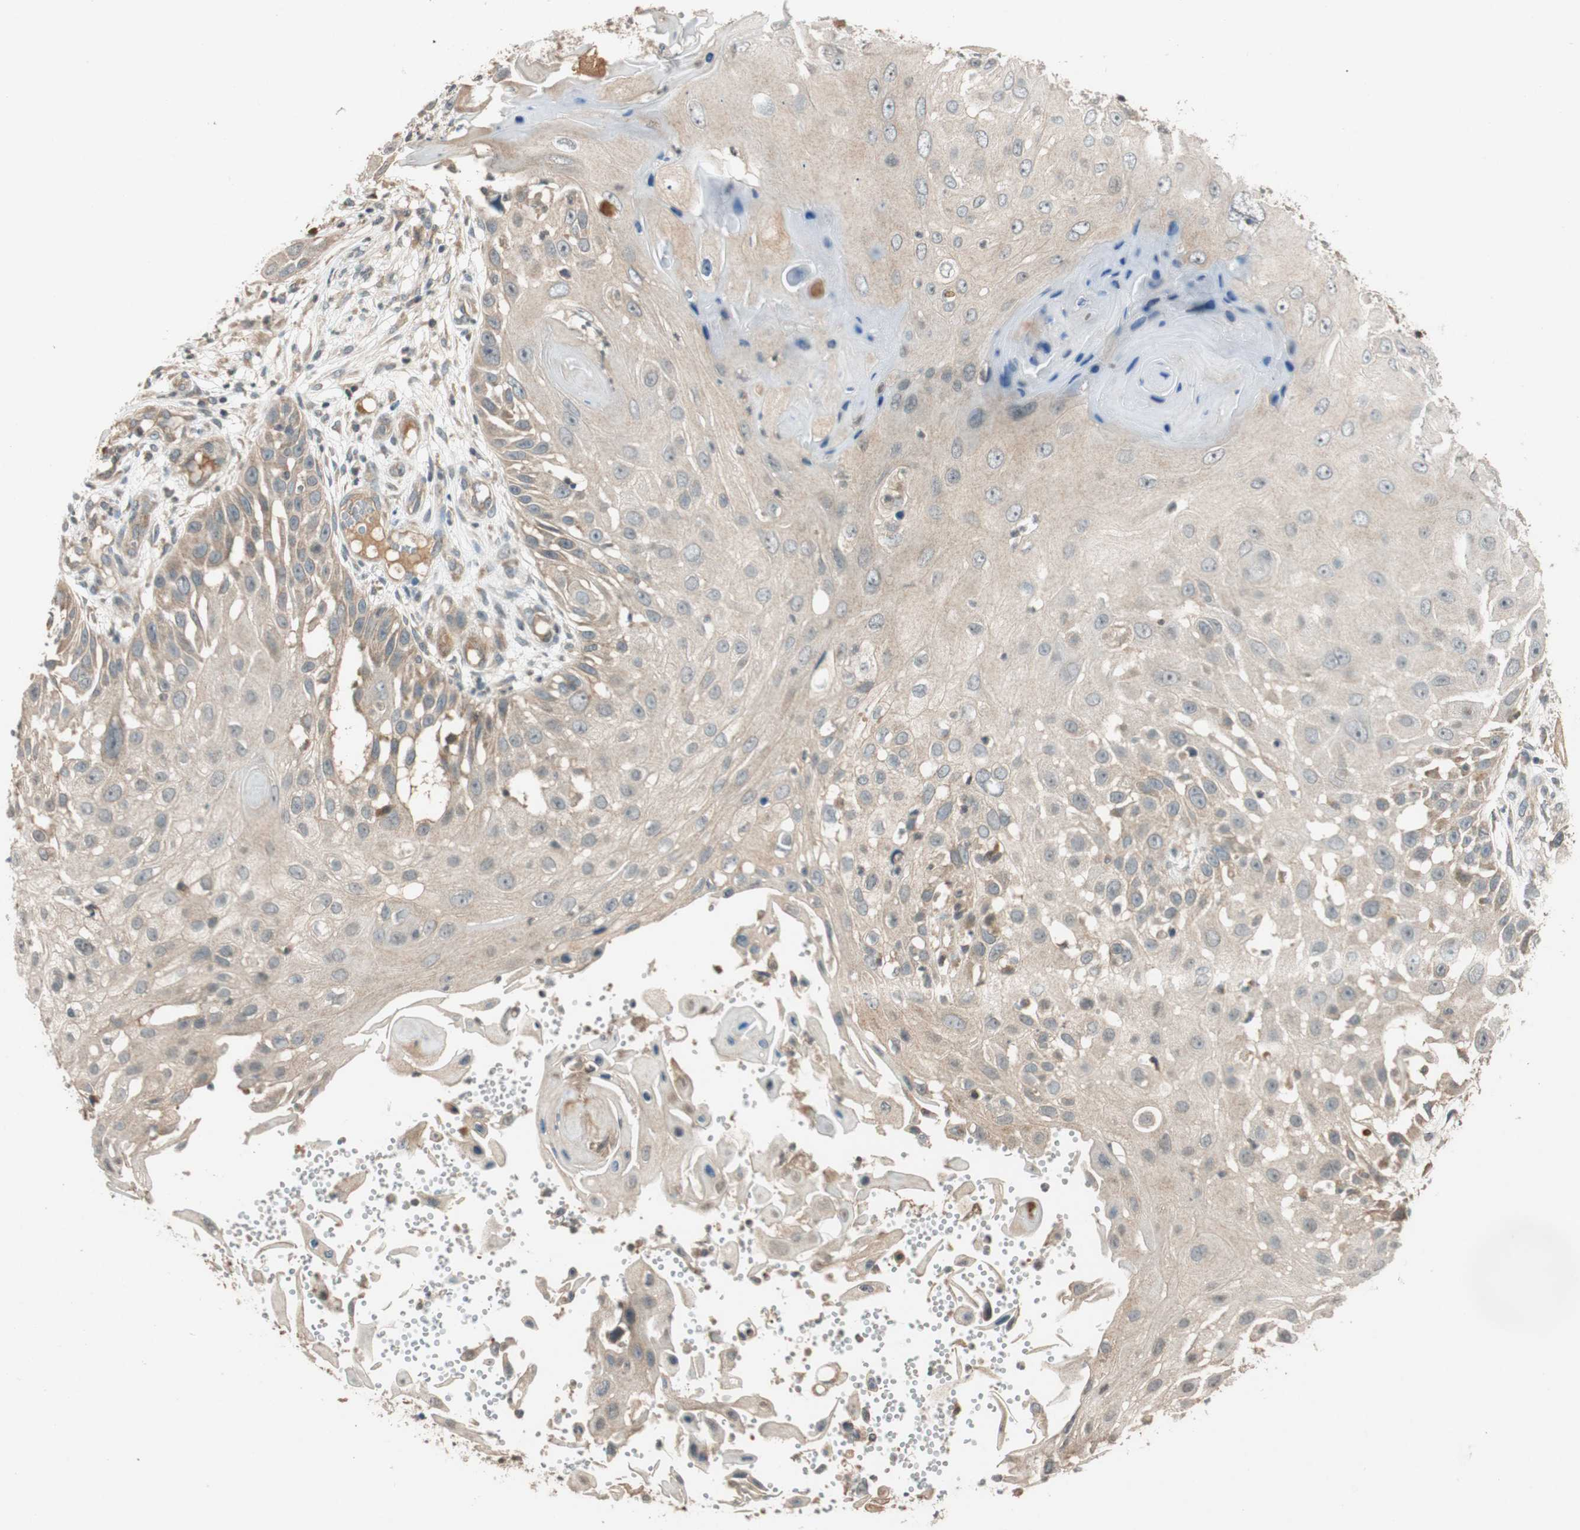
{"staining": {"intensity": "weak", "quantity": ">75%", "location": "cytoplasmic/membranous"}, "tissue": "skin cancer", "cell_type": "Tumor cells", "image_type": "cancer", "snomed": [{"axis": "morphology", "description": "Squamous cell carcinoma, NOS"}, {"axis": "topography", "description": "Skin"}], "caption": "Immunohistochemical staining of human skin cancer (squamous cell carcinoma) exhibits low levels of weak cytoplasmic/membranous protein expression in about >75% of tumor cells.", "gene": "GLB1", "patient": {"sex": "female", "age": 44}}